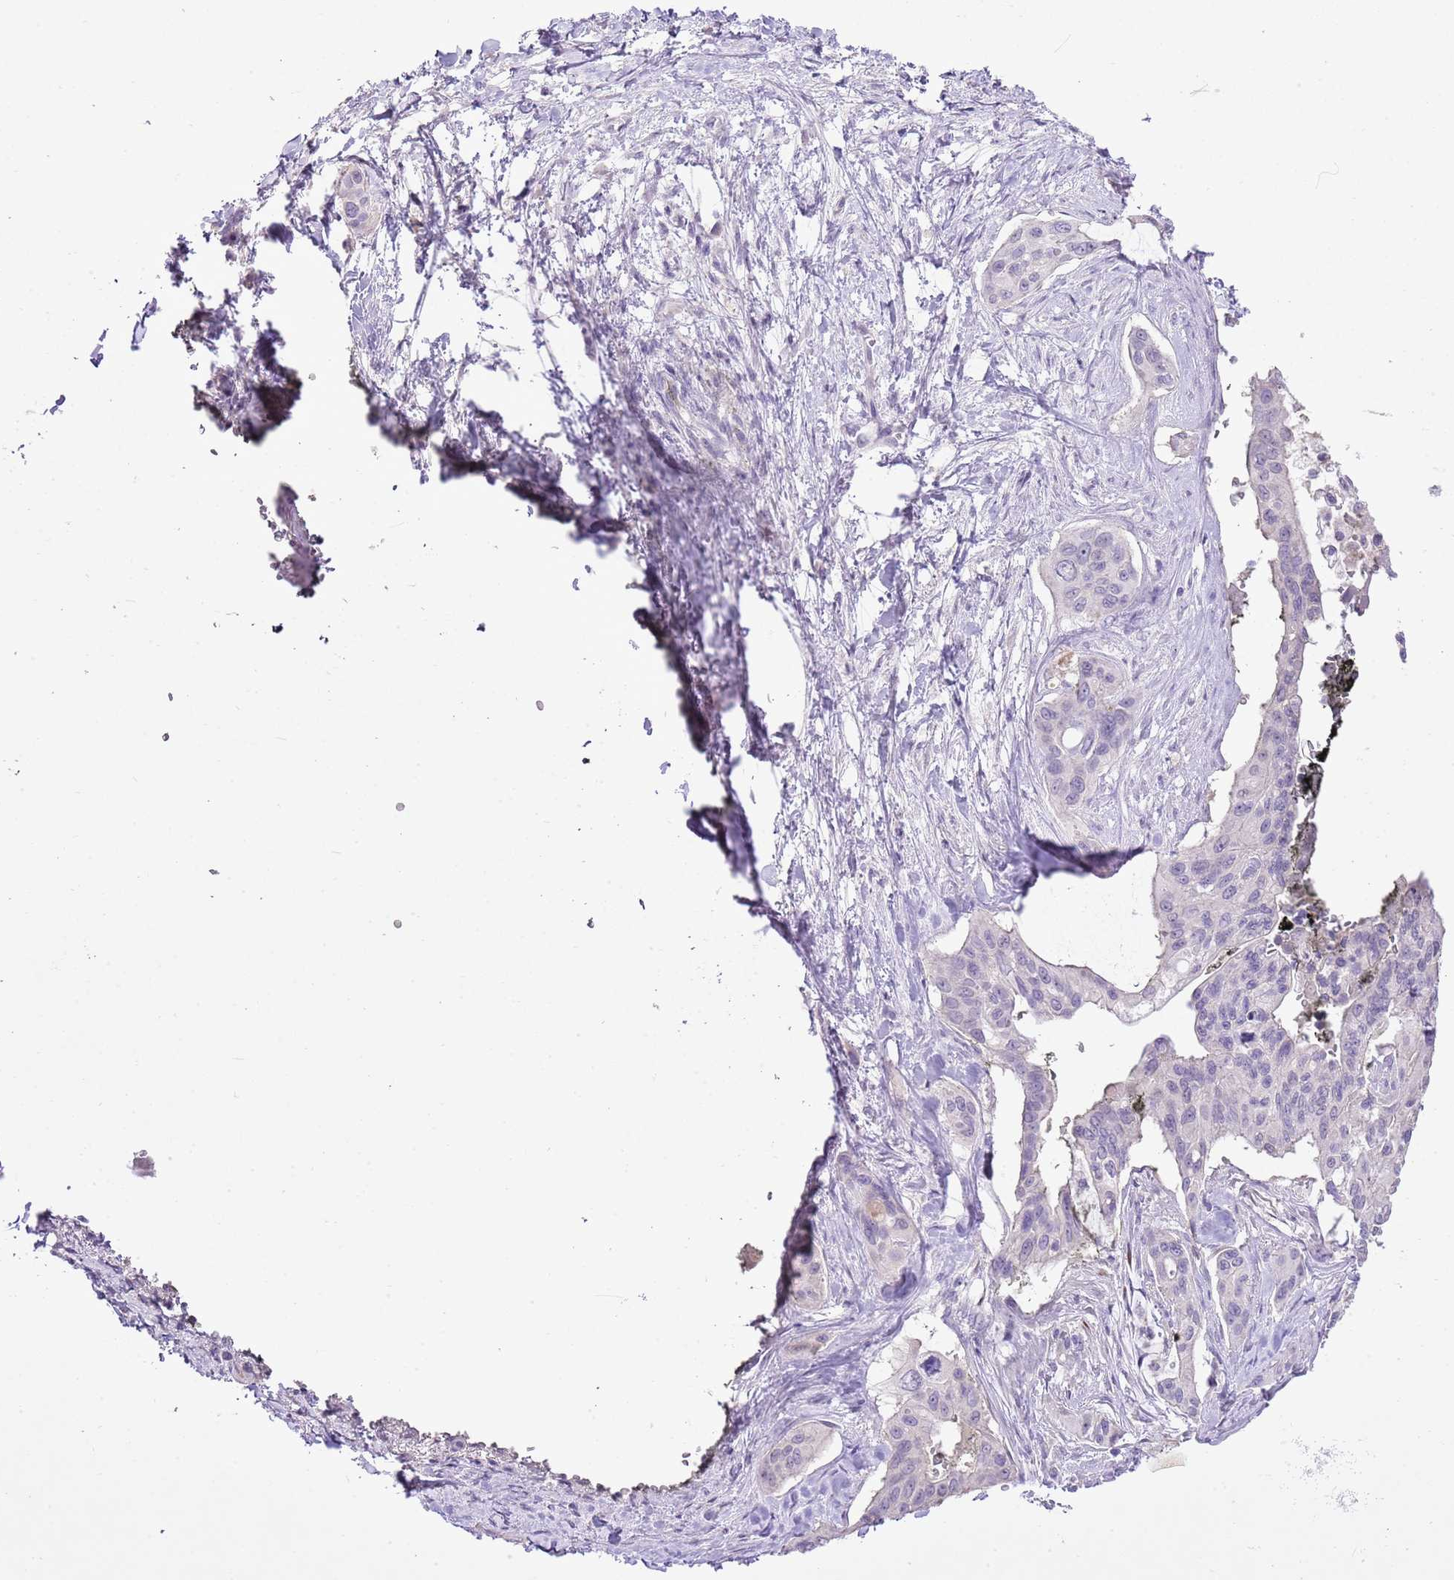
{"staining": {"intensity": "negative", "quantity": "none", "location": "none"}, "tissue": "pancreatic cancer", "cell_type": "Tumor cells", "image_type": "cancer", "snomed": [{"axis": "morphology", "description": "Adenocarcinoma, NOS"}, {"axis": "topography", "description": "Pancreas"}], "caption": "Tumor cells show no significant expression in adenocarcinoma (pancreatic). Nuclei are stained in blue.", "gene": "XPO7", "patient": {"sex": "male", "age": 72}}